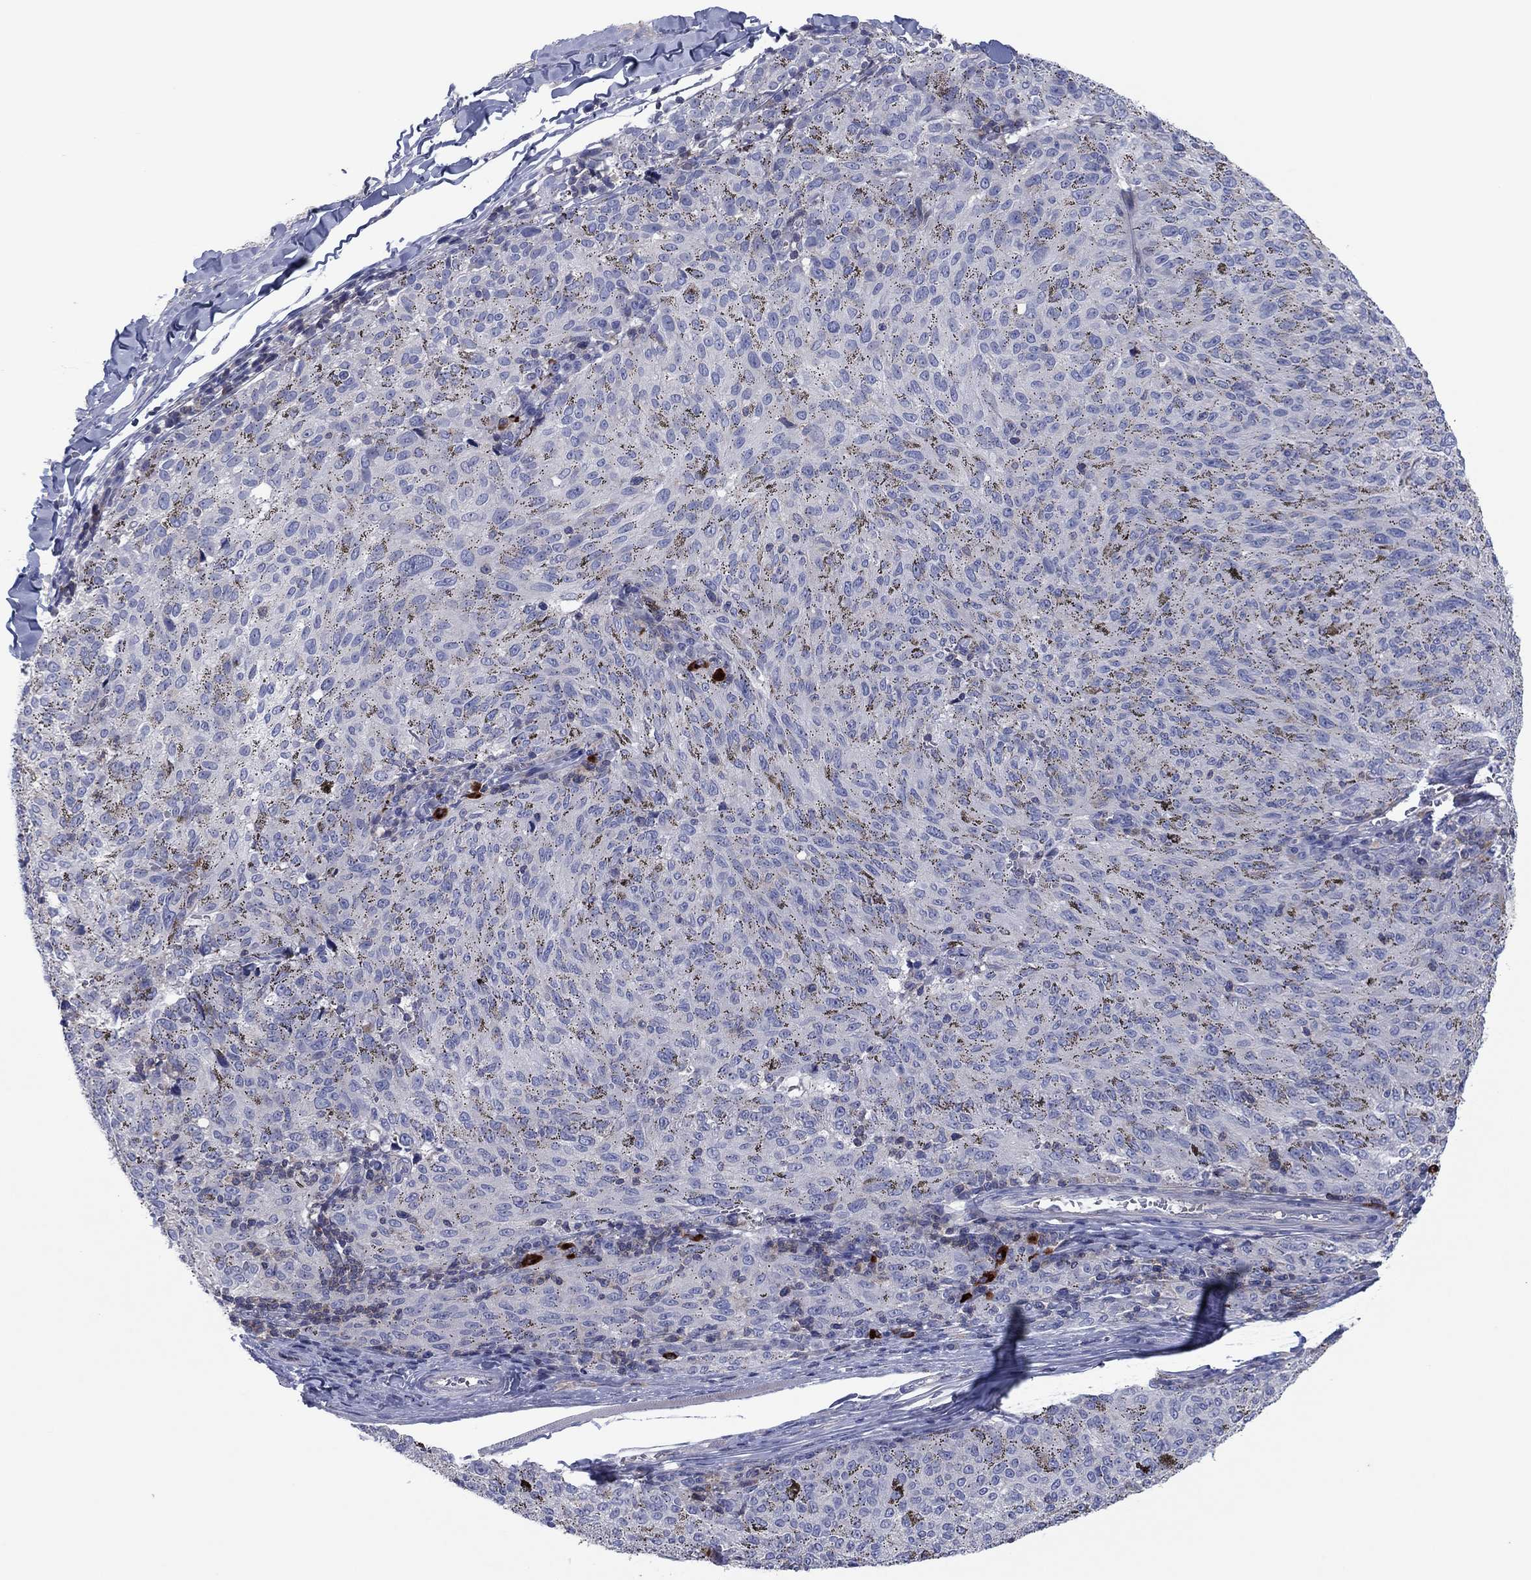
{"staining": {"intensity": "negative", "quantity": "none", "location": "none"}, "tissue": "melanoma", "cell_type": "Tumor cells", "image_type": "cancer", "snomed": [{"axis": "morphology", "description": "Malignant melanoma, NOS"}, {"axis": "topography", "description": "Skin"}], "caption": "High power microscopy histopathology image of an immunohistochemistry micrograph of melanoma, revealing no significant expression in tumor cells.", "gene": "PVR", "patient": {"sex": "female", "age": 72}}